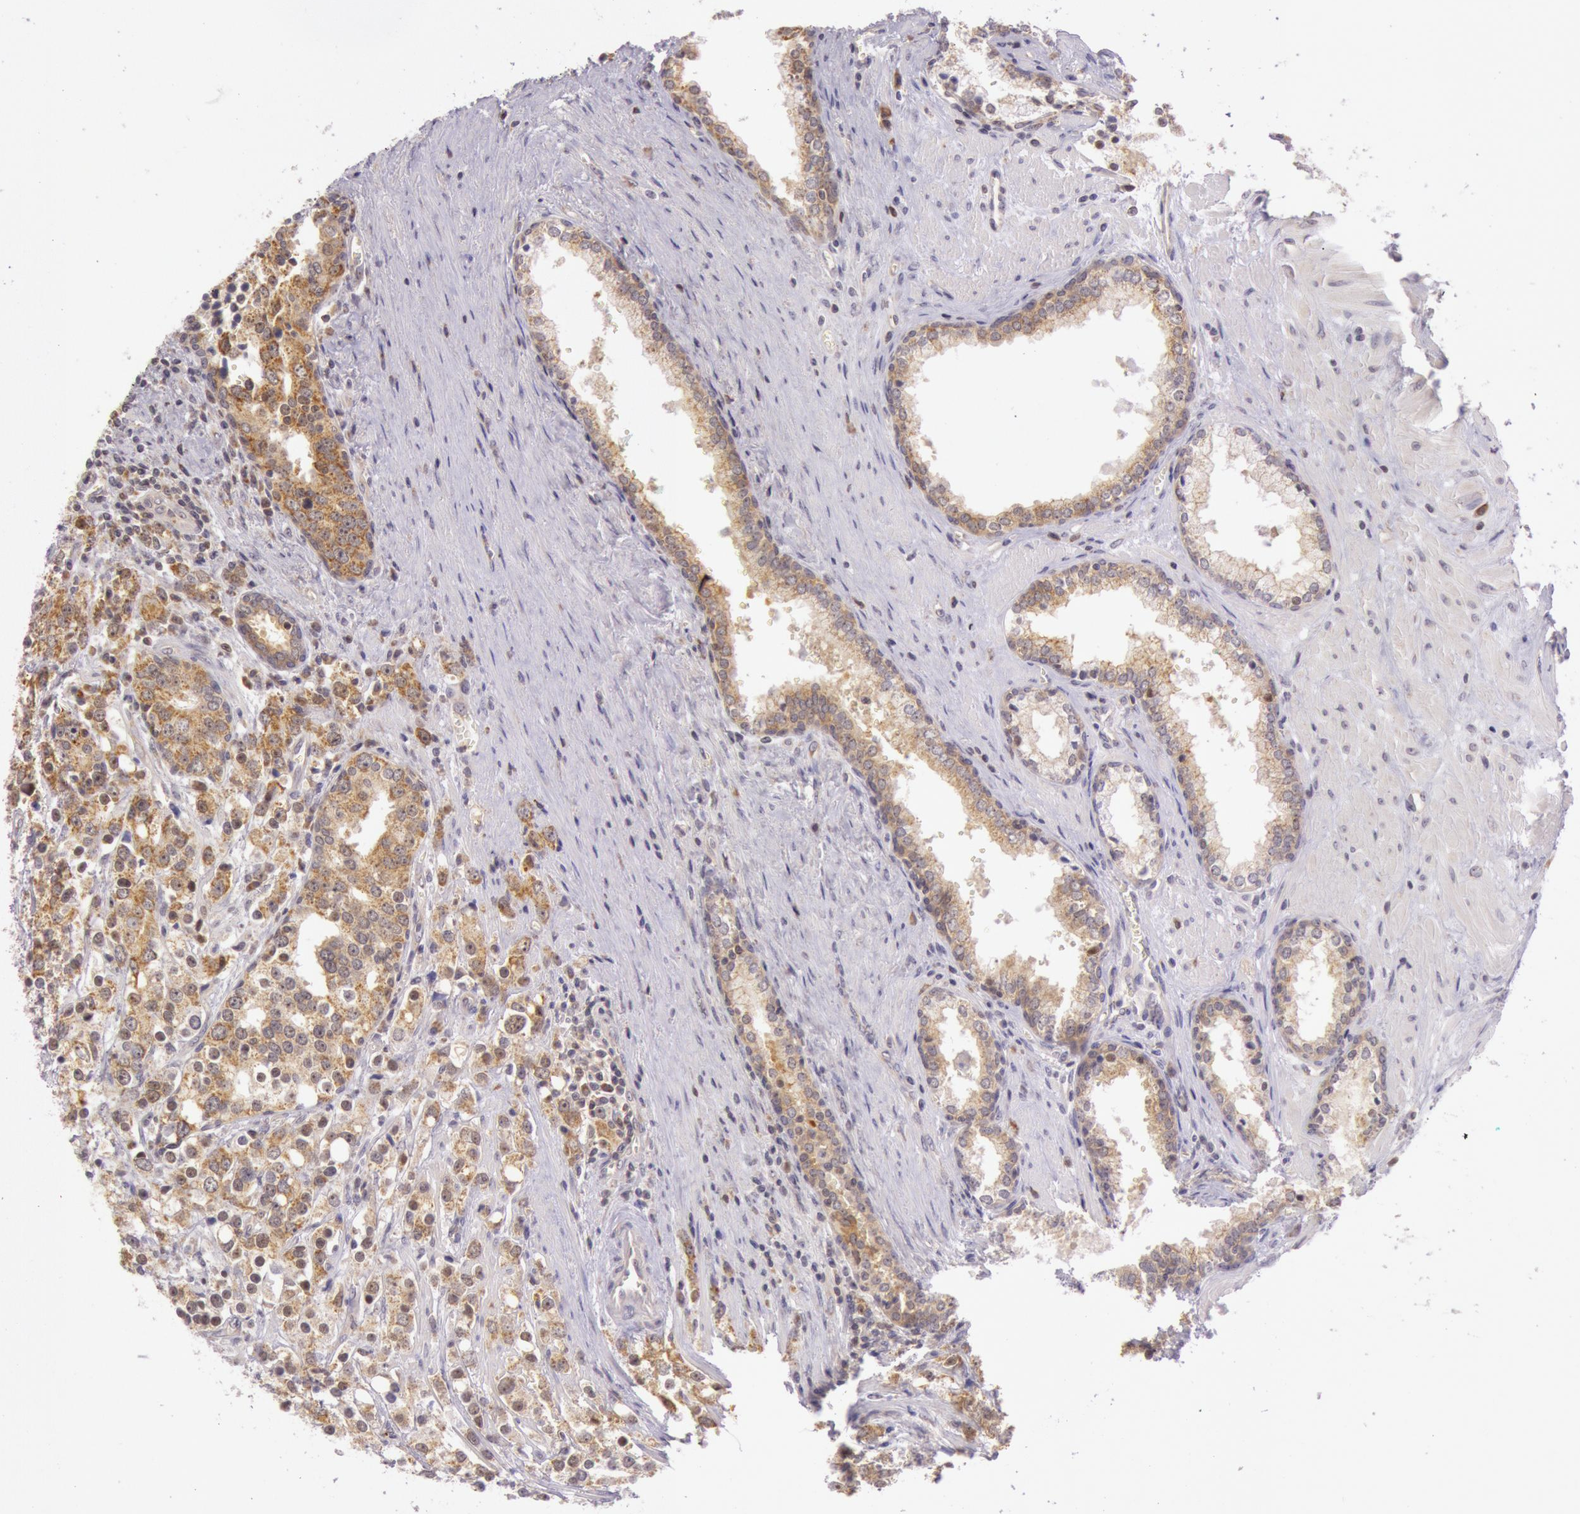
{"staining": {"intensity": "moderate", "quantity": ">75%", "location": "cytoplasmic/membranous,nuclear"}, "tissue": "prostate cancer", "cell_type": "Tumor cells", "image_type": "cancer", "snomed": [{"axis": "morphology", "description": "Adenocarcinoma, High grade"}, {"axis": "topography", "description": "Prostate"}], "caption": "IHC of human adenocarcinoma (high-grade) (prostate) shows medium levels of moderate cytoplasmic/membranous and nuclear staining in about >75% of tumor cells.", "gene": "CDK16", "patient": {"sex": "male", "age": 71}}